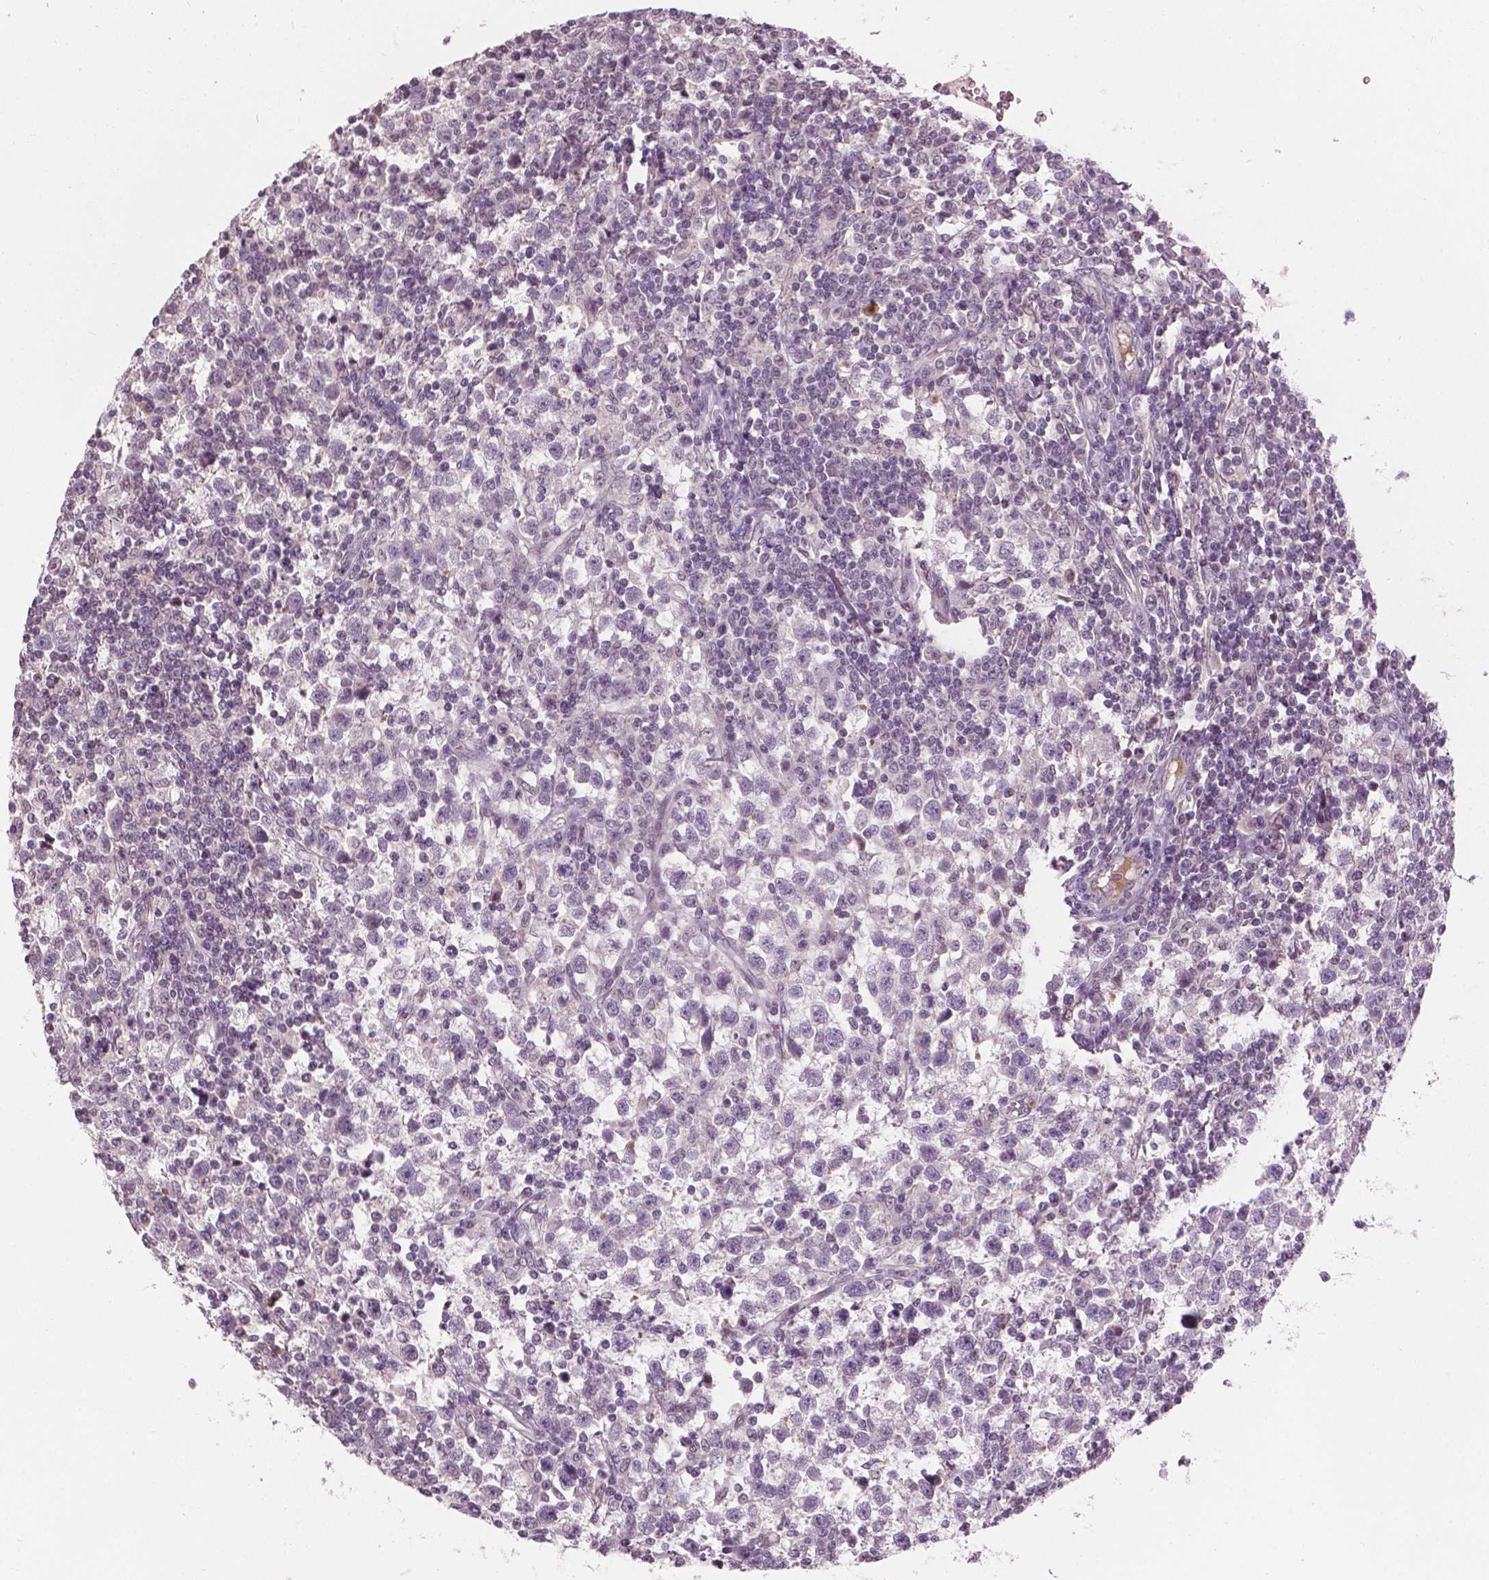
{"staining": {"intensity": "negative", "quantity": "none", "location": "none"}, "tissue": "testis cancer", "cell_type": "Tumor cells", "image_type": "cancer", "snomed": [{"axis": "morphology", "description": "Seminoma, NOS"}, {"axis": "topography", "description": "Testis"}], "caption": "IHC of human testis seminoma reveals no staining in tumor cells. Brightfield microscopy of IHC stained with DAB (3,3'-diaminobenzidine) (brown) and hematoxylin (blue), captured at high magnification.", "gene": "SAXO2", "patient": {"sex": "male", "age": 34}}